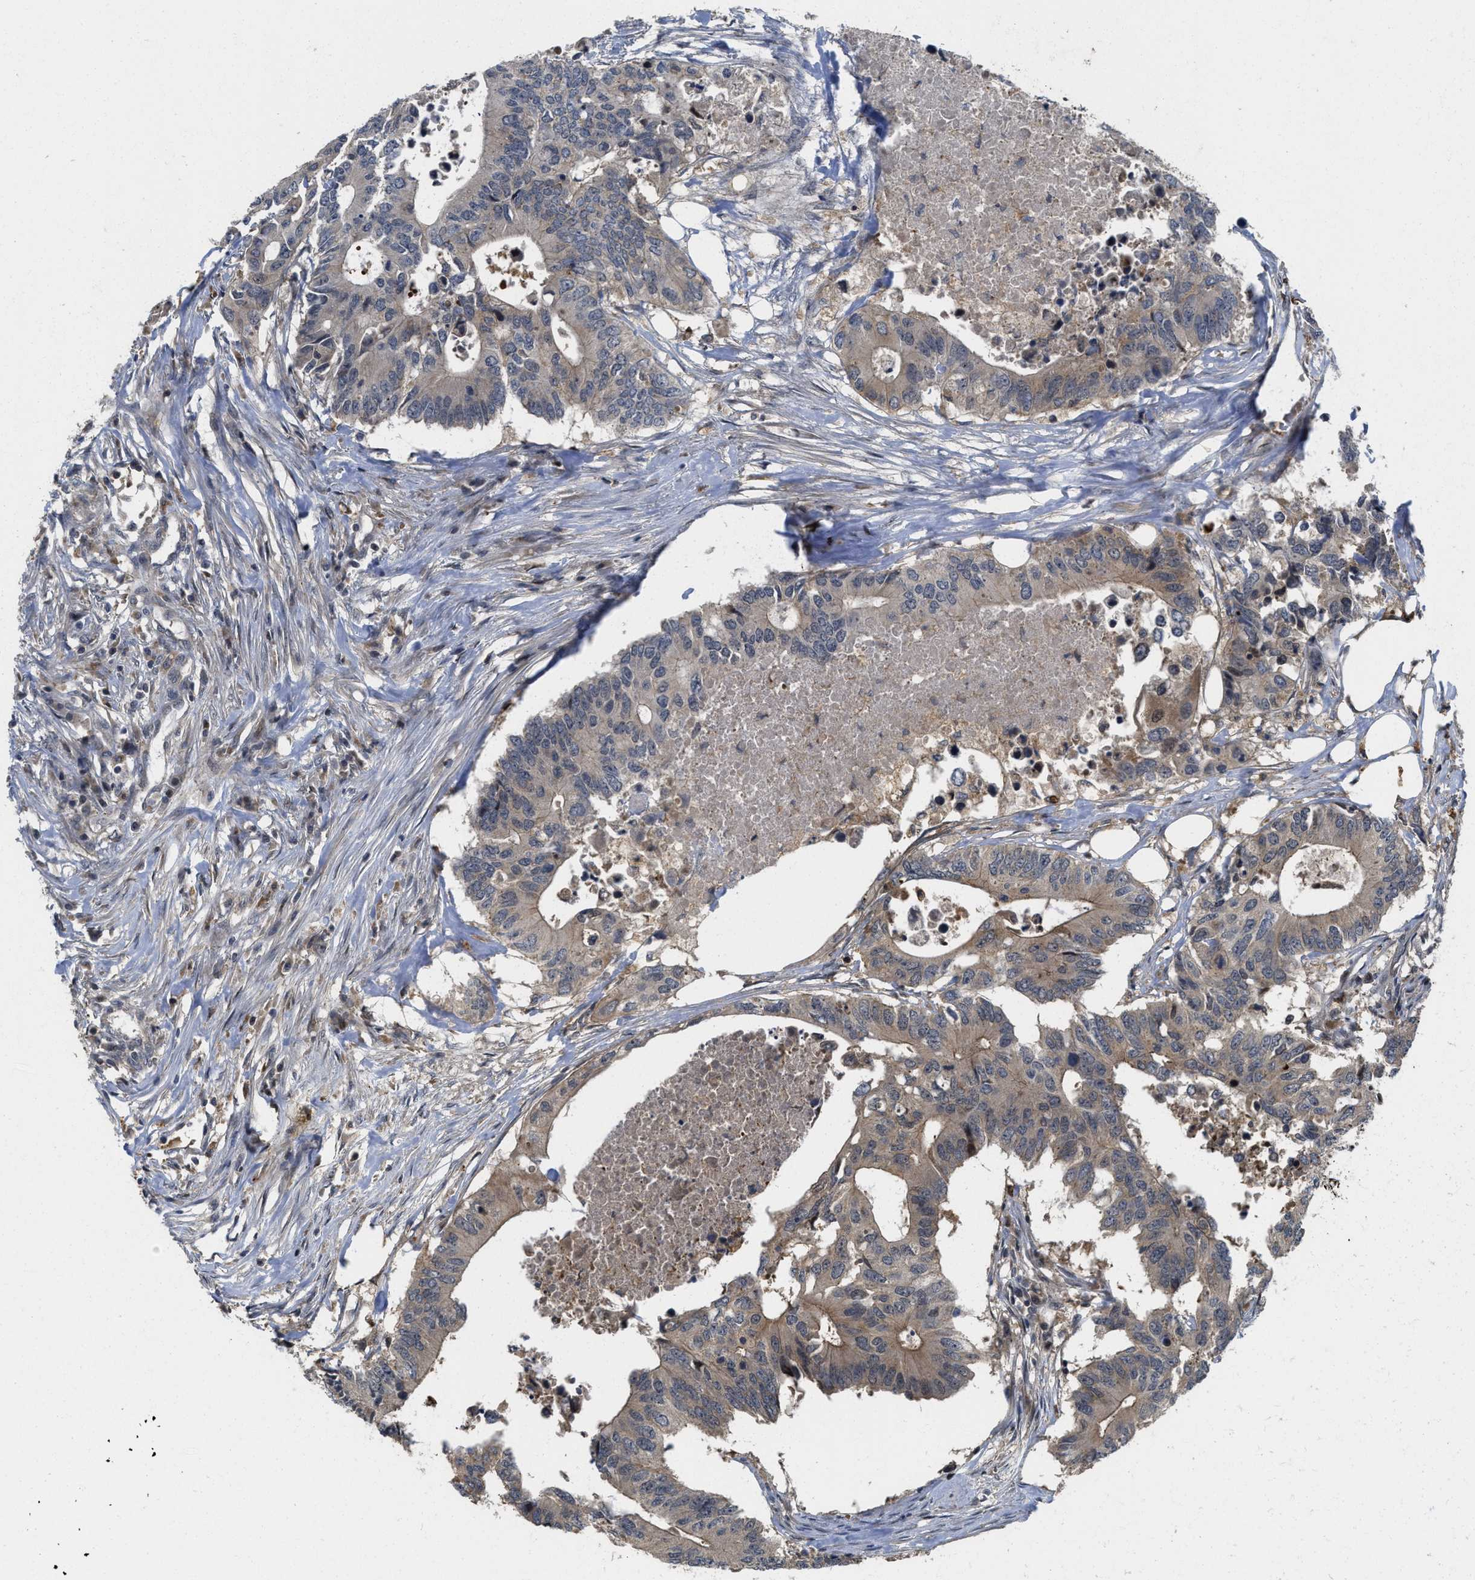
{"staining": {"intensity": "weak", "quantity": "<25%", "location": "cytoplasmic/membranous"}, "tissue": "colorectal cancer", "cell_type": "Tumor cells", "image_type": "cancer", "snomed": [{"axis": "morphology", "description": "Adenocarcinoma, NOS"}, {"axis": "topography", "description": "Colon"}], "caption": "Immunohistochemistry micrograph of neoplastic tissue: human adenocarcinoma (colorectal) stained with DAB (3,3'-diaminobenzidine) reveals no significant protein positivity in tumor cells.", "gene": "DNAJC28", "patient": {"sex": "male", "age": 71}}